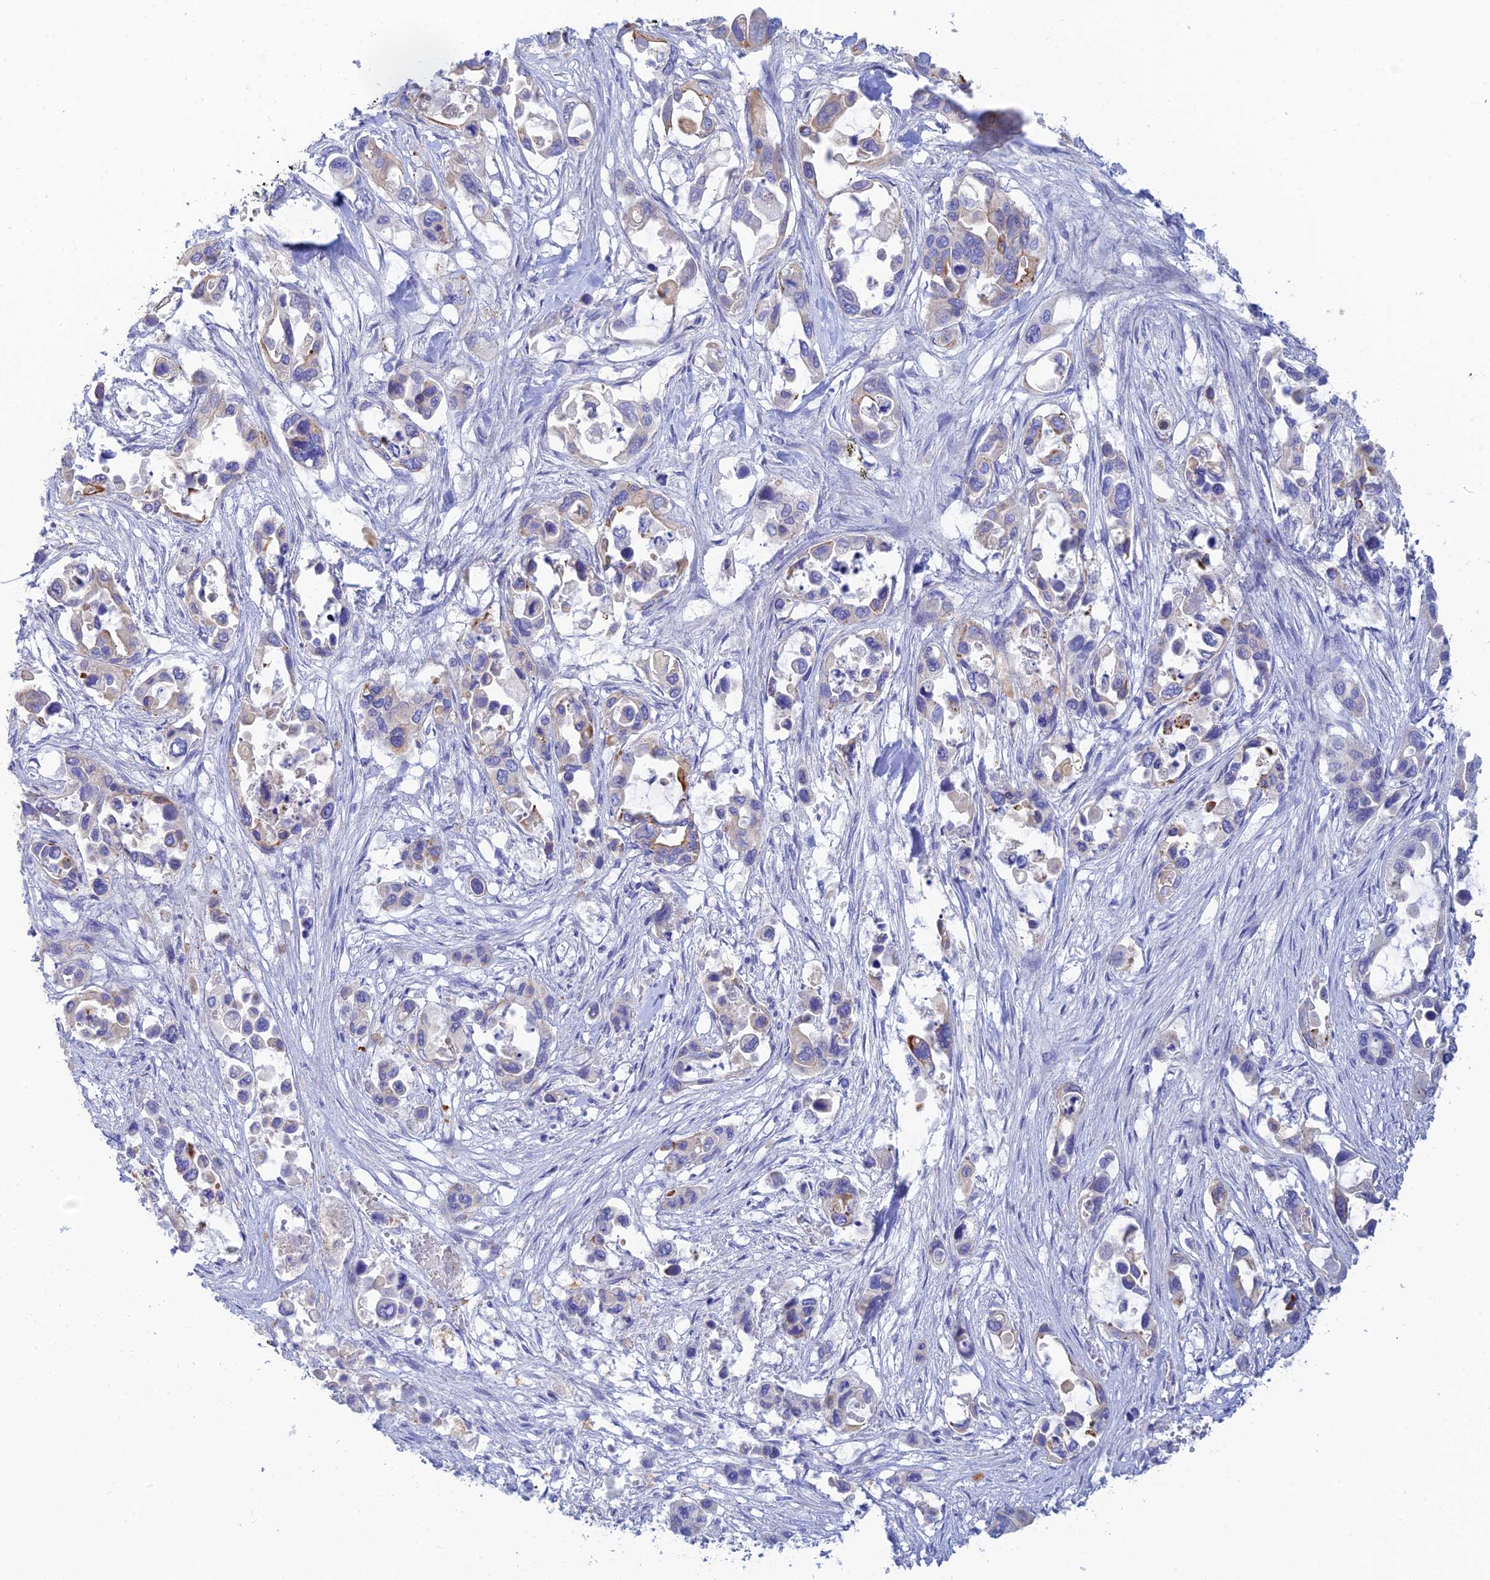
{"staining": {"intensity": "weak", "quantity": "<25%", "location": "cytoplasmic/membranous"}, "tissue": "pancreatic cancer", "cell_type": "Tumor cells", "image_type": "cancer", "snomed": [{"axis": "morphology", "description": "Adenocarcinoma, NOS"}, {"axis": "topography", "description": "Pancreas"}], "caption": "Pancreatic adenocarcinoma stained for a protein using IHC shows no staining tumor cells.", "gene": "CEP152", "patient": {"sex": "male", "age": 92}}